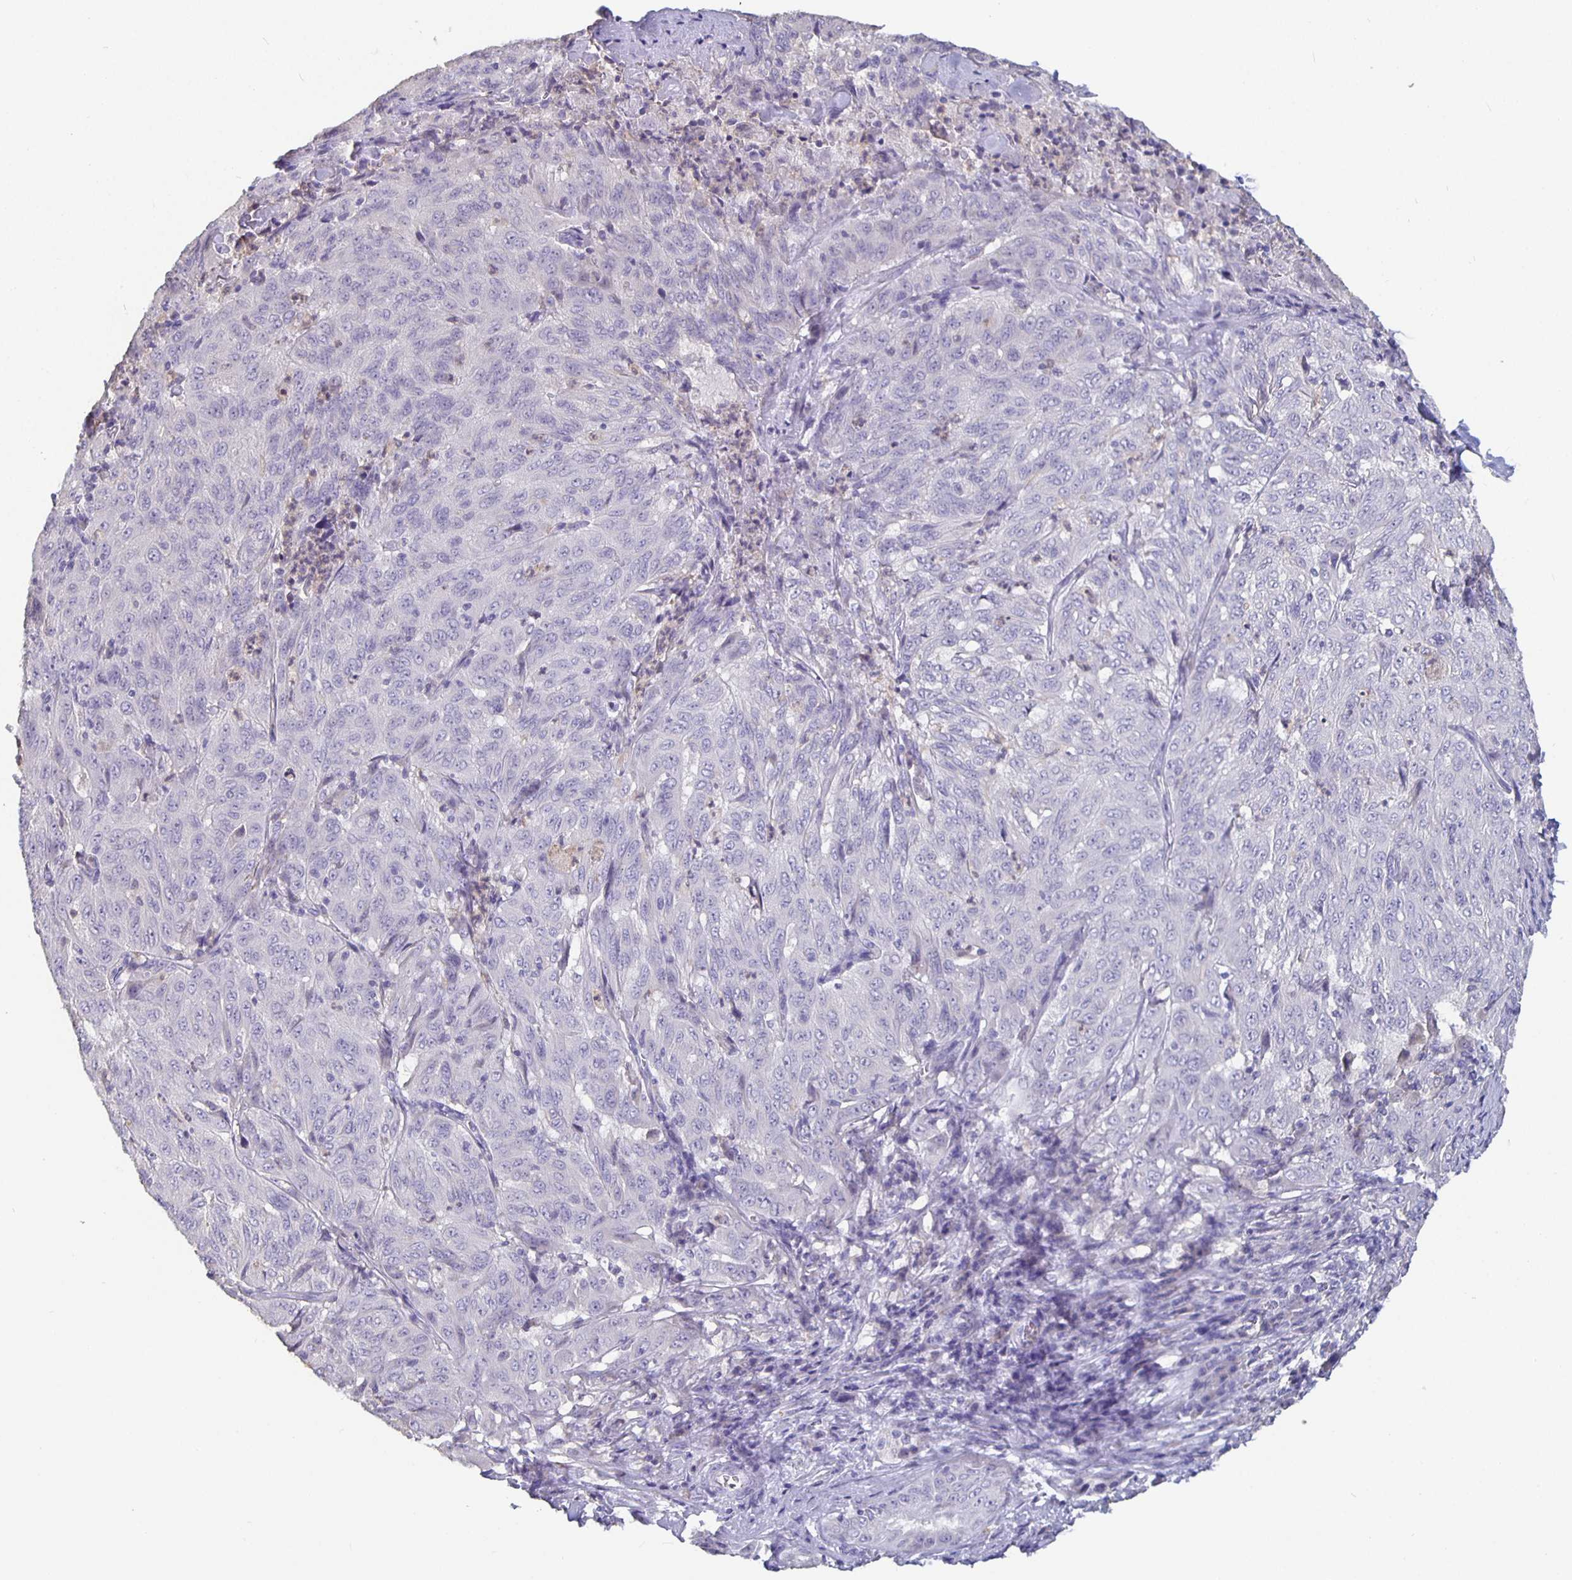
{"staining": {"intensity": "negative", "quantity": "none", "location": "none"}, "tissue": "pancreatic cancer", "cell_type": "Tumor cells", "image_type": "cancer", "snomed": [{"axis": "morphology", "description": "Adenocarcinoma, NOS"}, {"axis": "topography", "description": "Pancreas"}], "caption": "DAB (3,3'-diaminobenzidine) immunohistochemical staining of adenocarcinoma (pancreatic) demonstrates no significant expression in tumor cells.", "gene": "GPX4", "patient": {"sex": "male", "age": 63}}